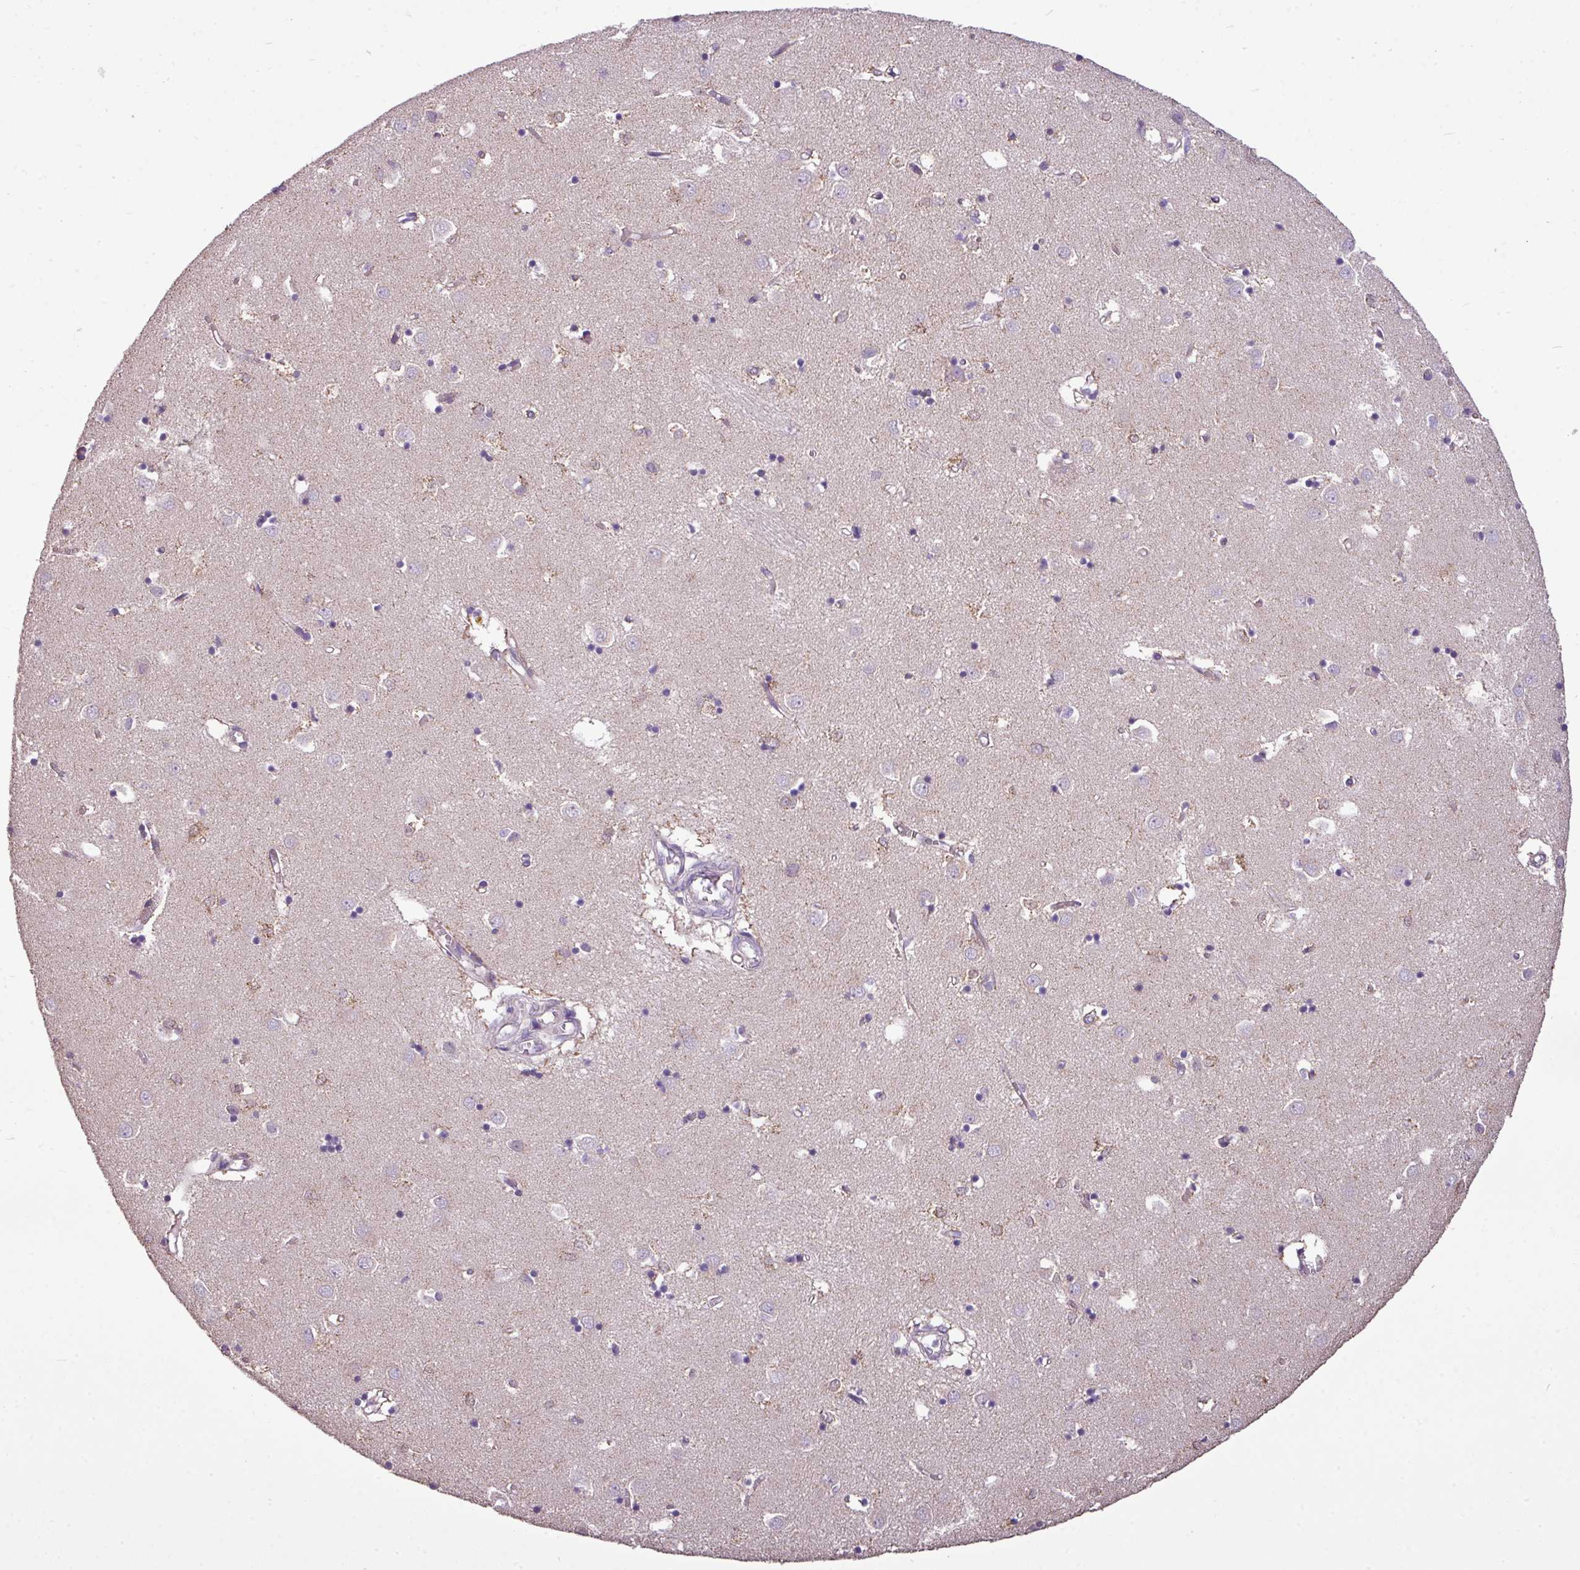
{"staining": {"intensity": "moderate", "quantity": "<25%", "location": "cytoplasmic/membranous"}, "tissue": "caudate", "cell_type": "Glial cells", "image_type": "normal", "snomed": [{"axis": "morphology", "description": "Normal tissue, NOS"}, {"axis": "topography", "description": "Lateral ventricle wall"}], "caption": "Immunohistochemistry (IHC) histopathology image of unremarkable caudate: caudate stained using IHC reveals low levels of moderate protein expression localized specifically in the cytoplasmic/membranous of glial cells, appearing as a cytoplasmic/membranous brown color.", "gene": "ALDH2", "patient": {"sex": "male", "age": 70}}